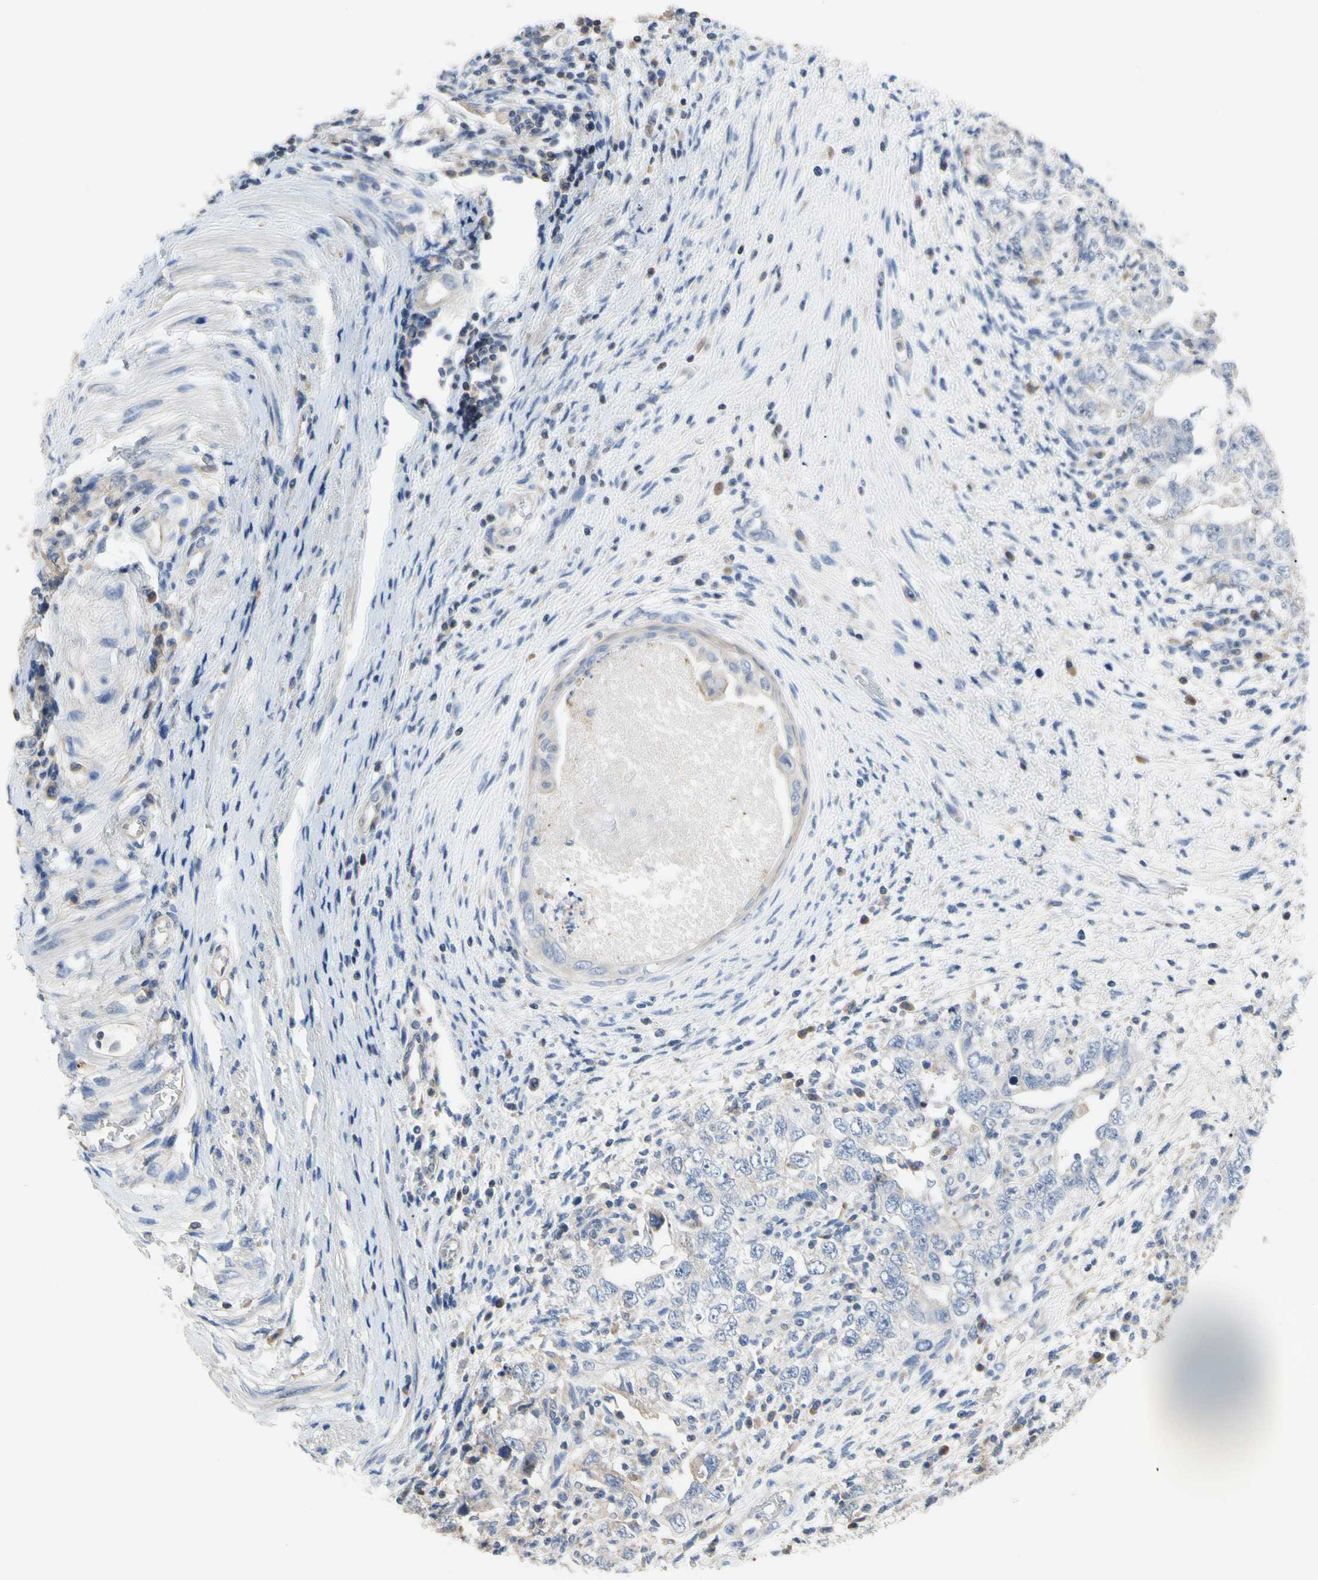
{"staining": {"intensity": "negative", "quantity": "none", "location": "none"}, "tissue": "testis cancer", "cell_type": "Tumor cells", "image_type": "cancer", "snomed": [{"axis": "morphology", "description": "Carcinoma, Embryonal, NOS"}, {"axis": "topography", "description": "Testis"}], "caption": "High power microscopy micrograph of an IHC image of testis cancer, revealing no significant expression in tumor cells.", "gene": "GAS6", "patient": {"sex": "male", "age": 26}}